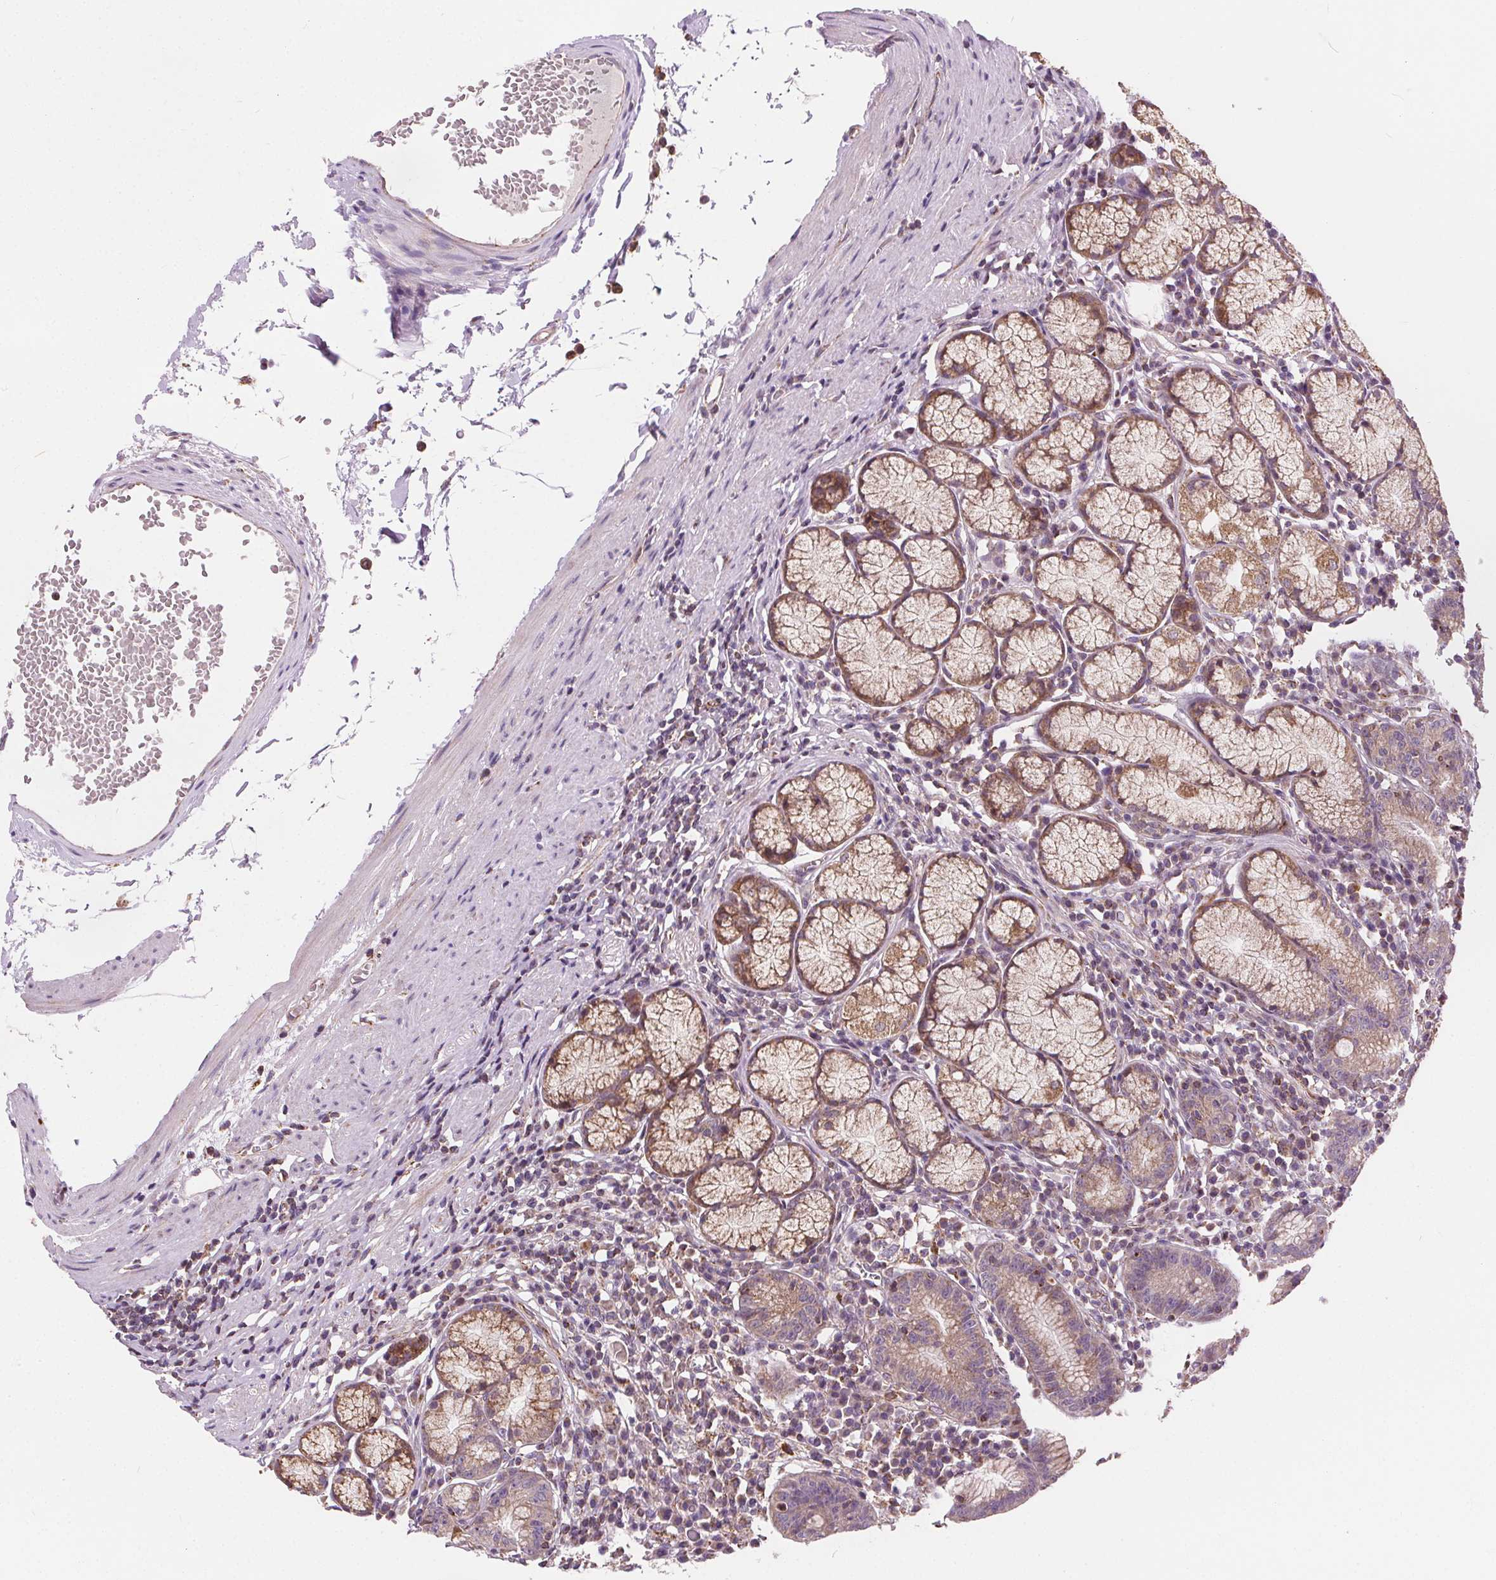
{"staining": {"intensity": "moderate", "quantity": ">75%", "location": "cytoplasmic/membranous"}, "tissue": "stomach", "cell_type": "Glandular cells", "image_type": "normal", "snomed": [{"axis": "morphology", "description": "Normal tissue, NOS"}, {"axis": "topography", "description": "Stomach"}], "caption": "Immunohistochemistry (IHC) (DAB) staining of normal stomach displays moderate cytoplasmic/membranous protein positivity in approximately >75% of glandular cells.", "gene": "GOLT1B", "patient": {"sex": "male", "age": 55}}